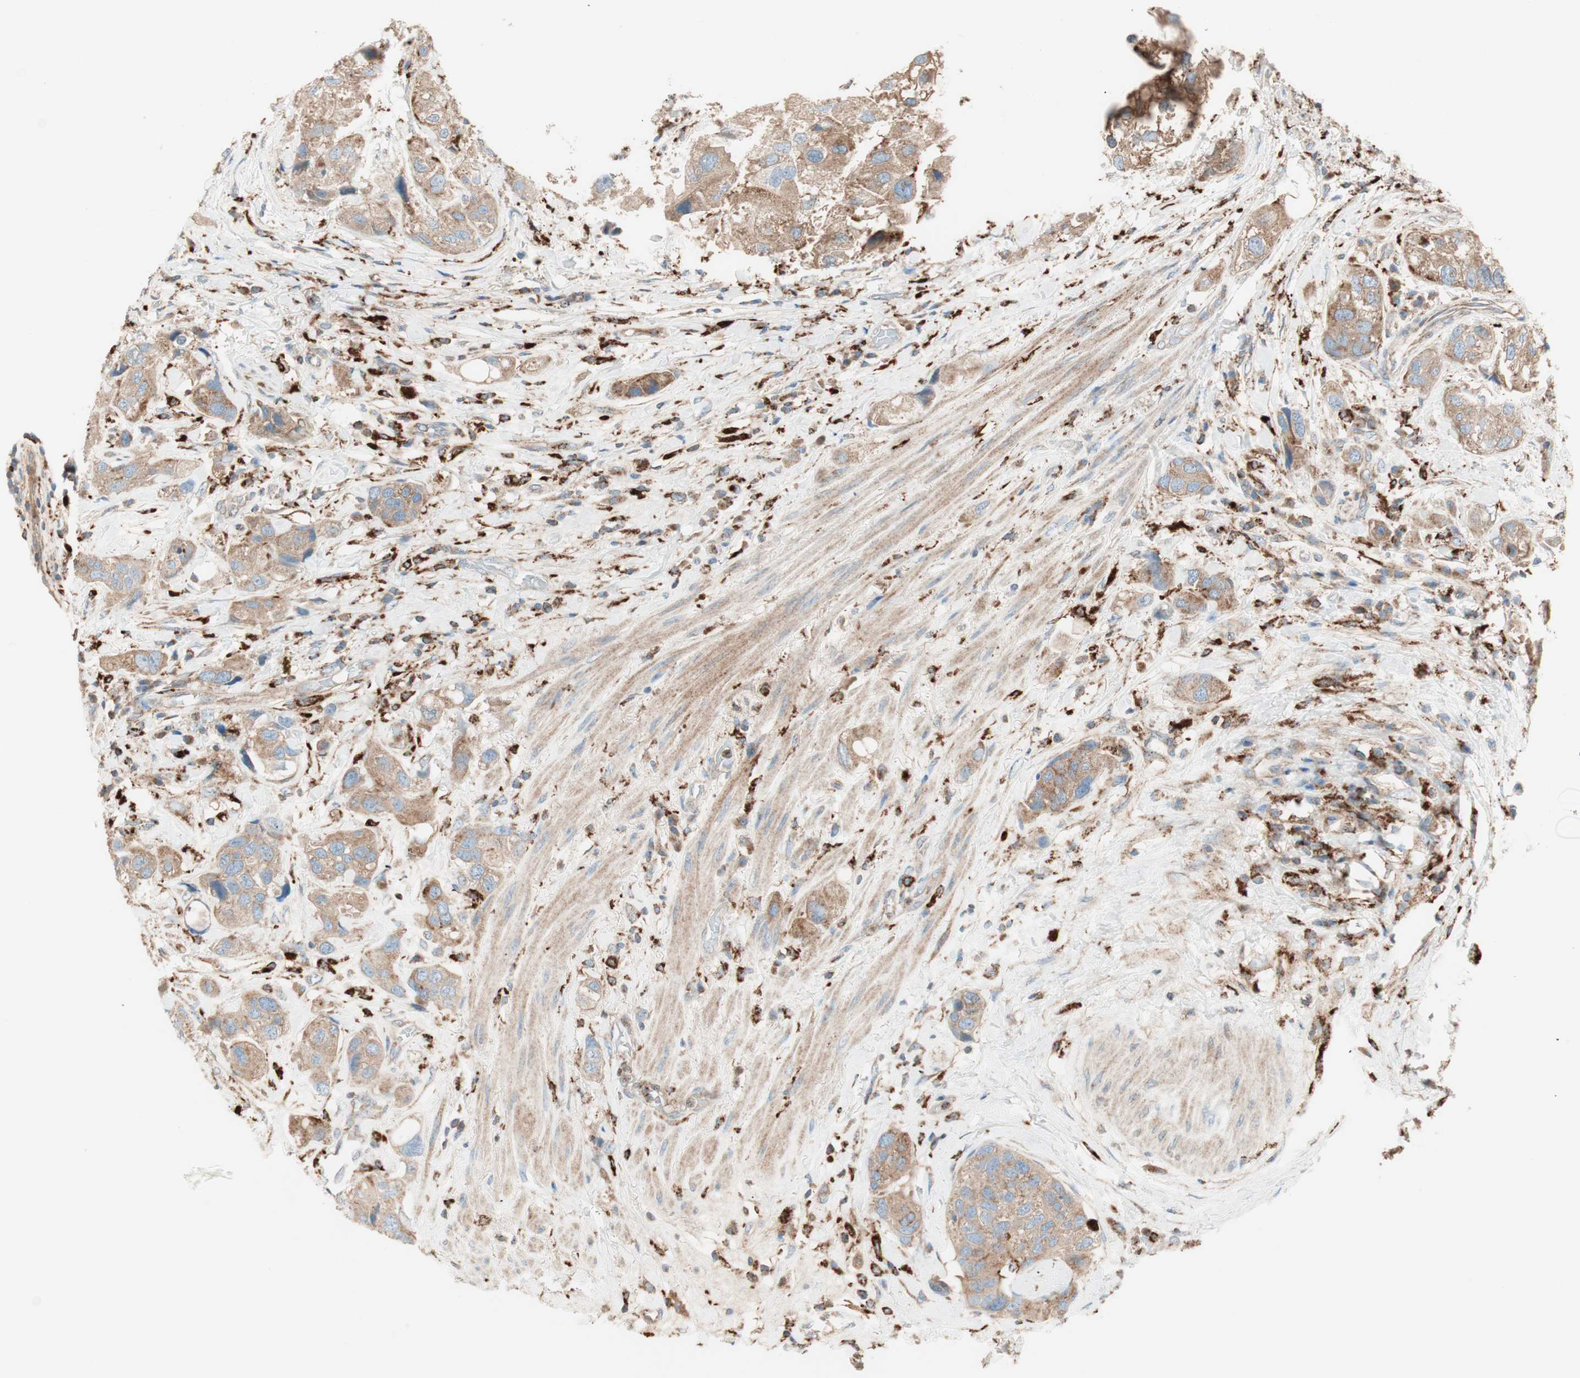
{"staining": {"intensity": "weak", "quantity": ">75%", "location": "cytoplasmic/membranous"}, "tissue": "urothelial cancer", "cell_type": "Tumor cells", "image_type": "cancer", "snomed": [{"axis": "morphology", "description": "Urothelial carcinoma, High grade"}, {"axis": "topography", "description": "Urinary bladder"}], "caption": "Immunohistochemistry photomicrograph of neoplastic tissue: human urothelial cancer stained using immunohistochemistry displays low levels of weak protein expression localized specifically in the cytoplasmic/membranous of tumor cells, appearing as a cytoplasmic/membranous brown color.", "gene": "ATP6V1G1", "patient": {"sex": "female", "age": 64}}